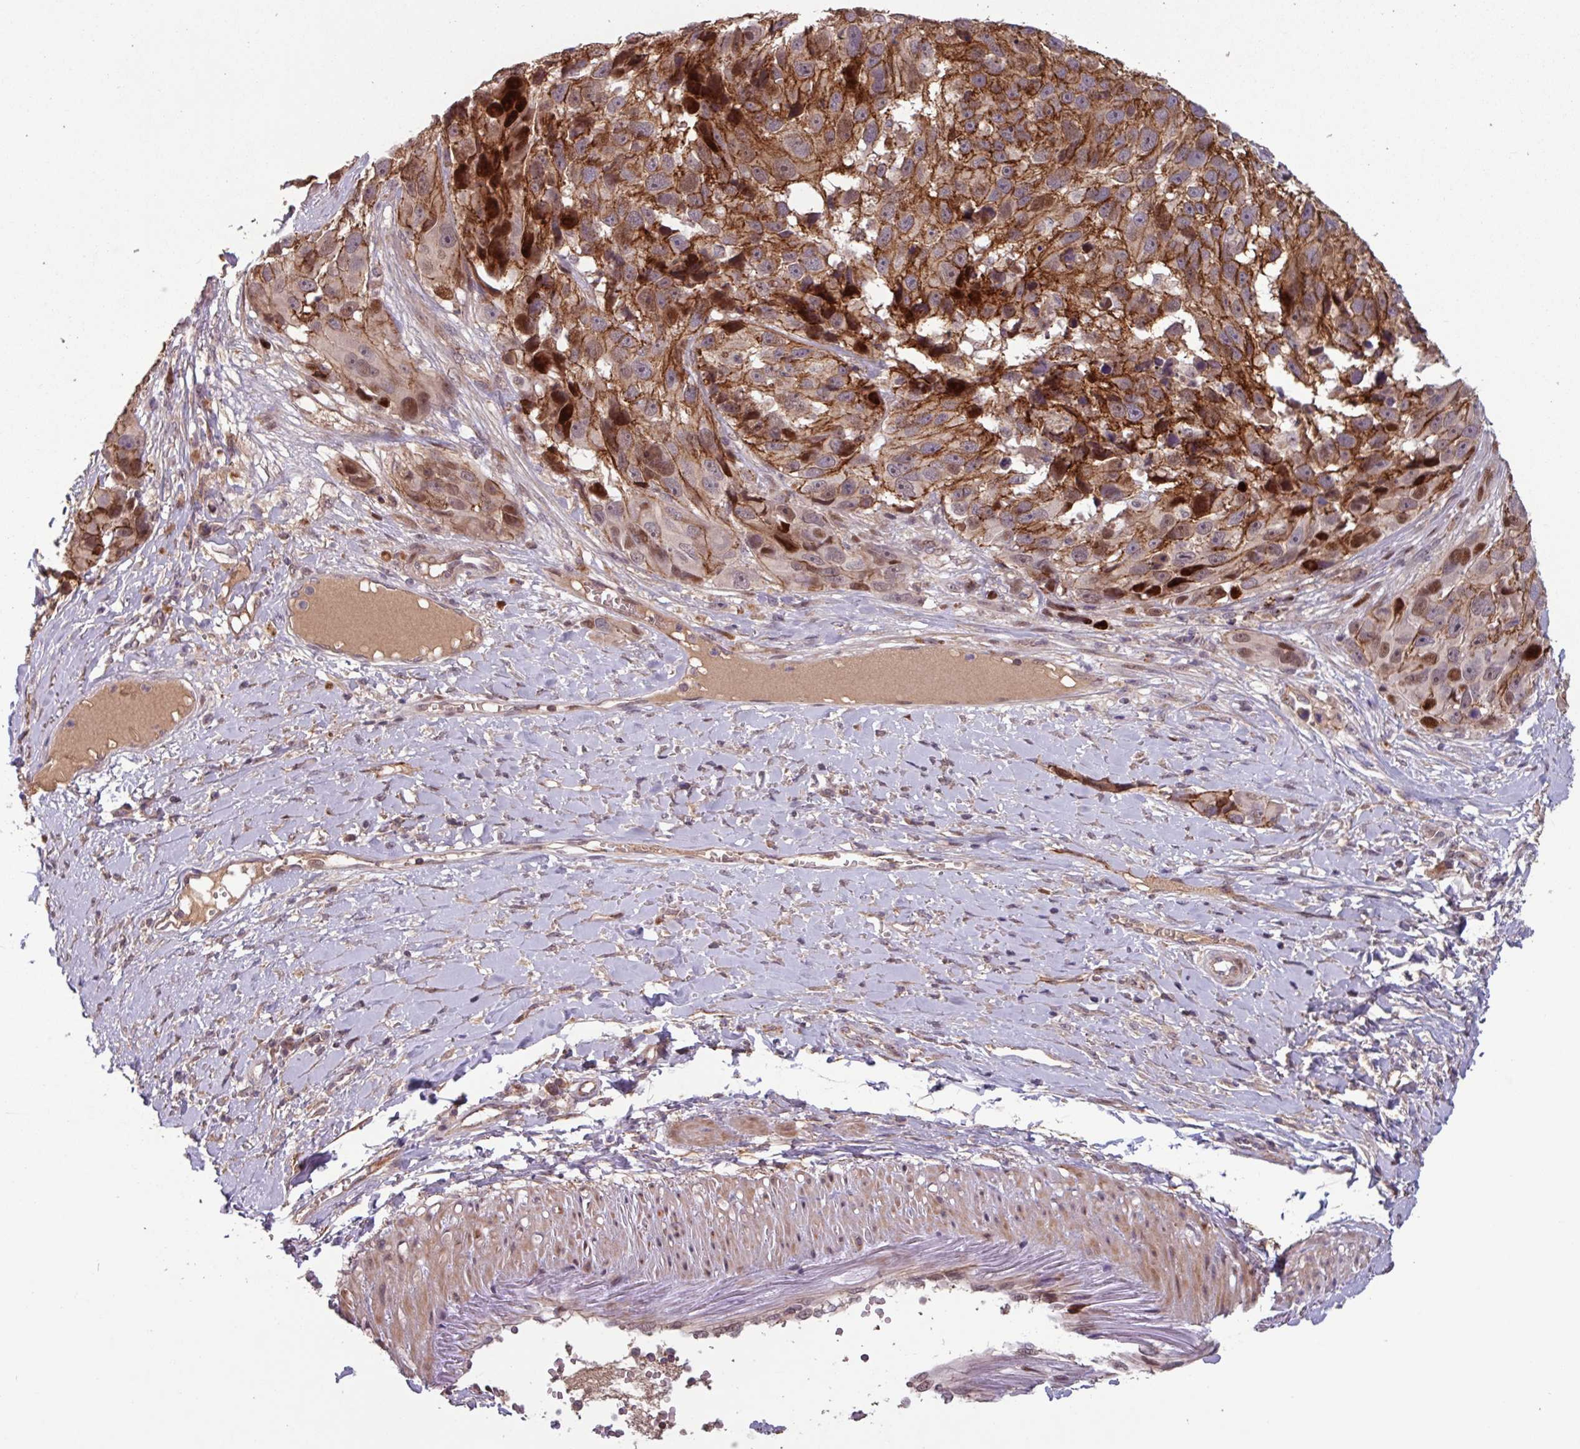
{"staining": {"intensity": "strong", "quantity": ">75%", "location": "cytoplasmic/membranous,nuclear"}, "tissue": "melanoma", "cell_type": "Tumor cells", "image_type": "cancer", "snomed": [{"axis": "morphology", "description": "Malignant melanoma, NOS"}, {"axis": "topography", "description": "Skin"}], "caption": "IHC (DAB (3,3'-diaminobenzidine)) staining of melanoma displays strong cytoplasmic/membranous and nuclear protein positivity in about >75% of tumor cells.", "gene": "TMEM88", "patient": {"sex": "male", "age": 84}}